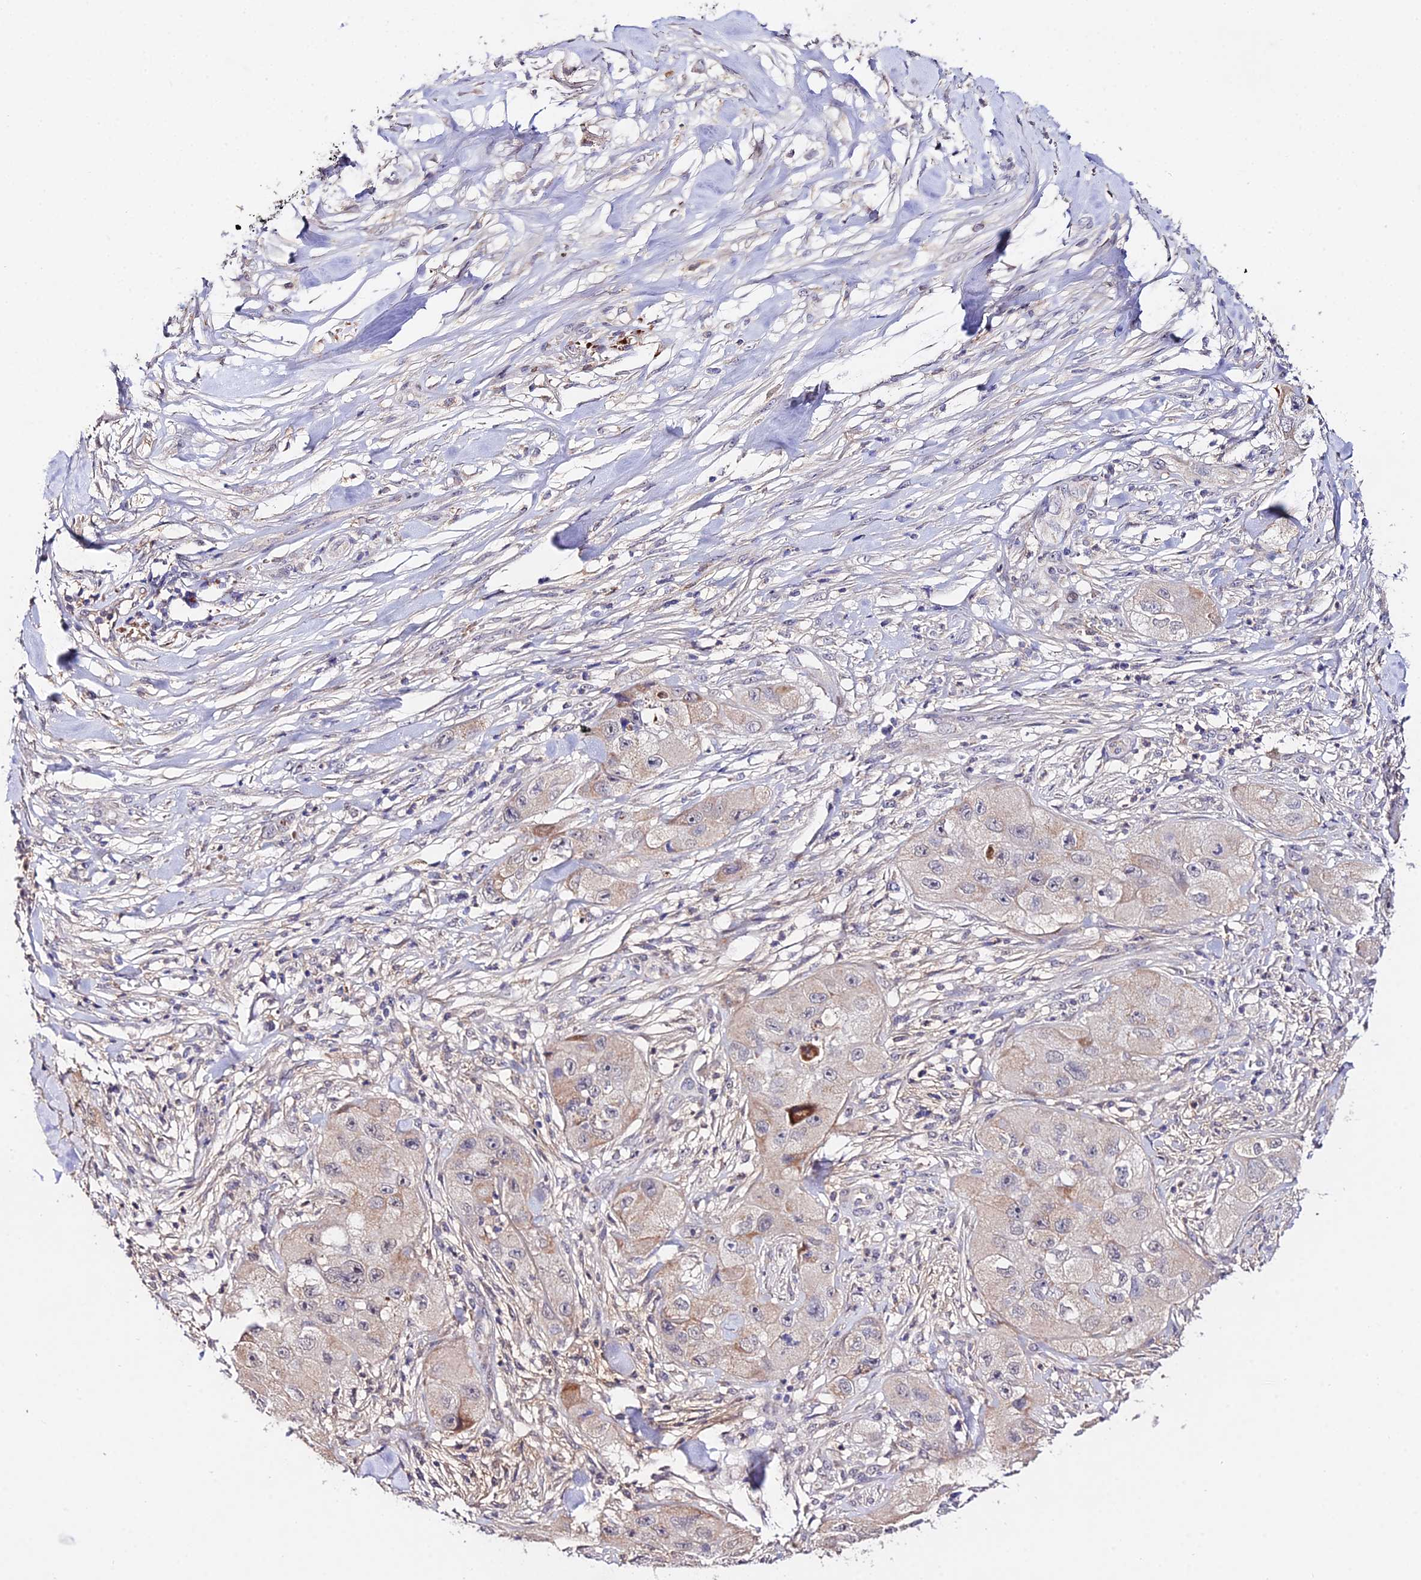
{"staining": {"intensity": "weak", "quantity": "<25%", "location": "cytoplasmic/membranous"}, "tissue": "skin cancer", "cell_type": "Tumor cells", "image_type": "cancer", "snomed": [{"axis": "morphology", "description": "Squamous cell carcinoma, NOS"}, {"axis": "topography", "description": "Skin"}, {"axis": "topography", "description": "Subcutis"}], "caption": "High magnification brightfield microscopy of squamous cell carcinoma (skin) stained with DAB (3,3'-diaminobenzidine) (brown) and counterstained with hematoxylin (blue): tumor cells show no significant expression. (Immunohistochemistry (ihc), brightfield microscopy, high magnification).", "gene": "WDR5B", "patient": {"sex": "male", "age": 73}}